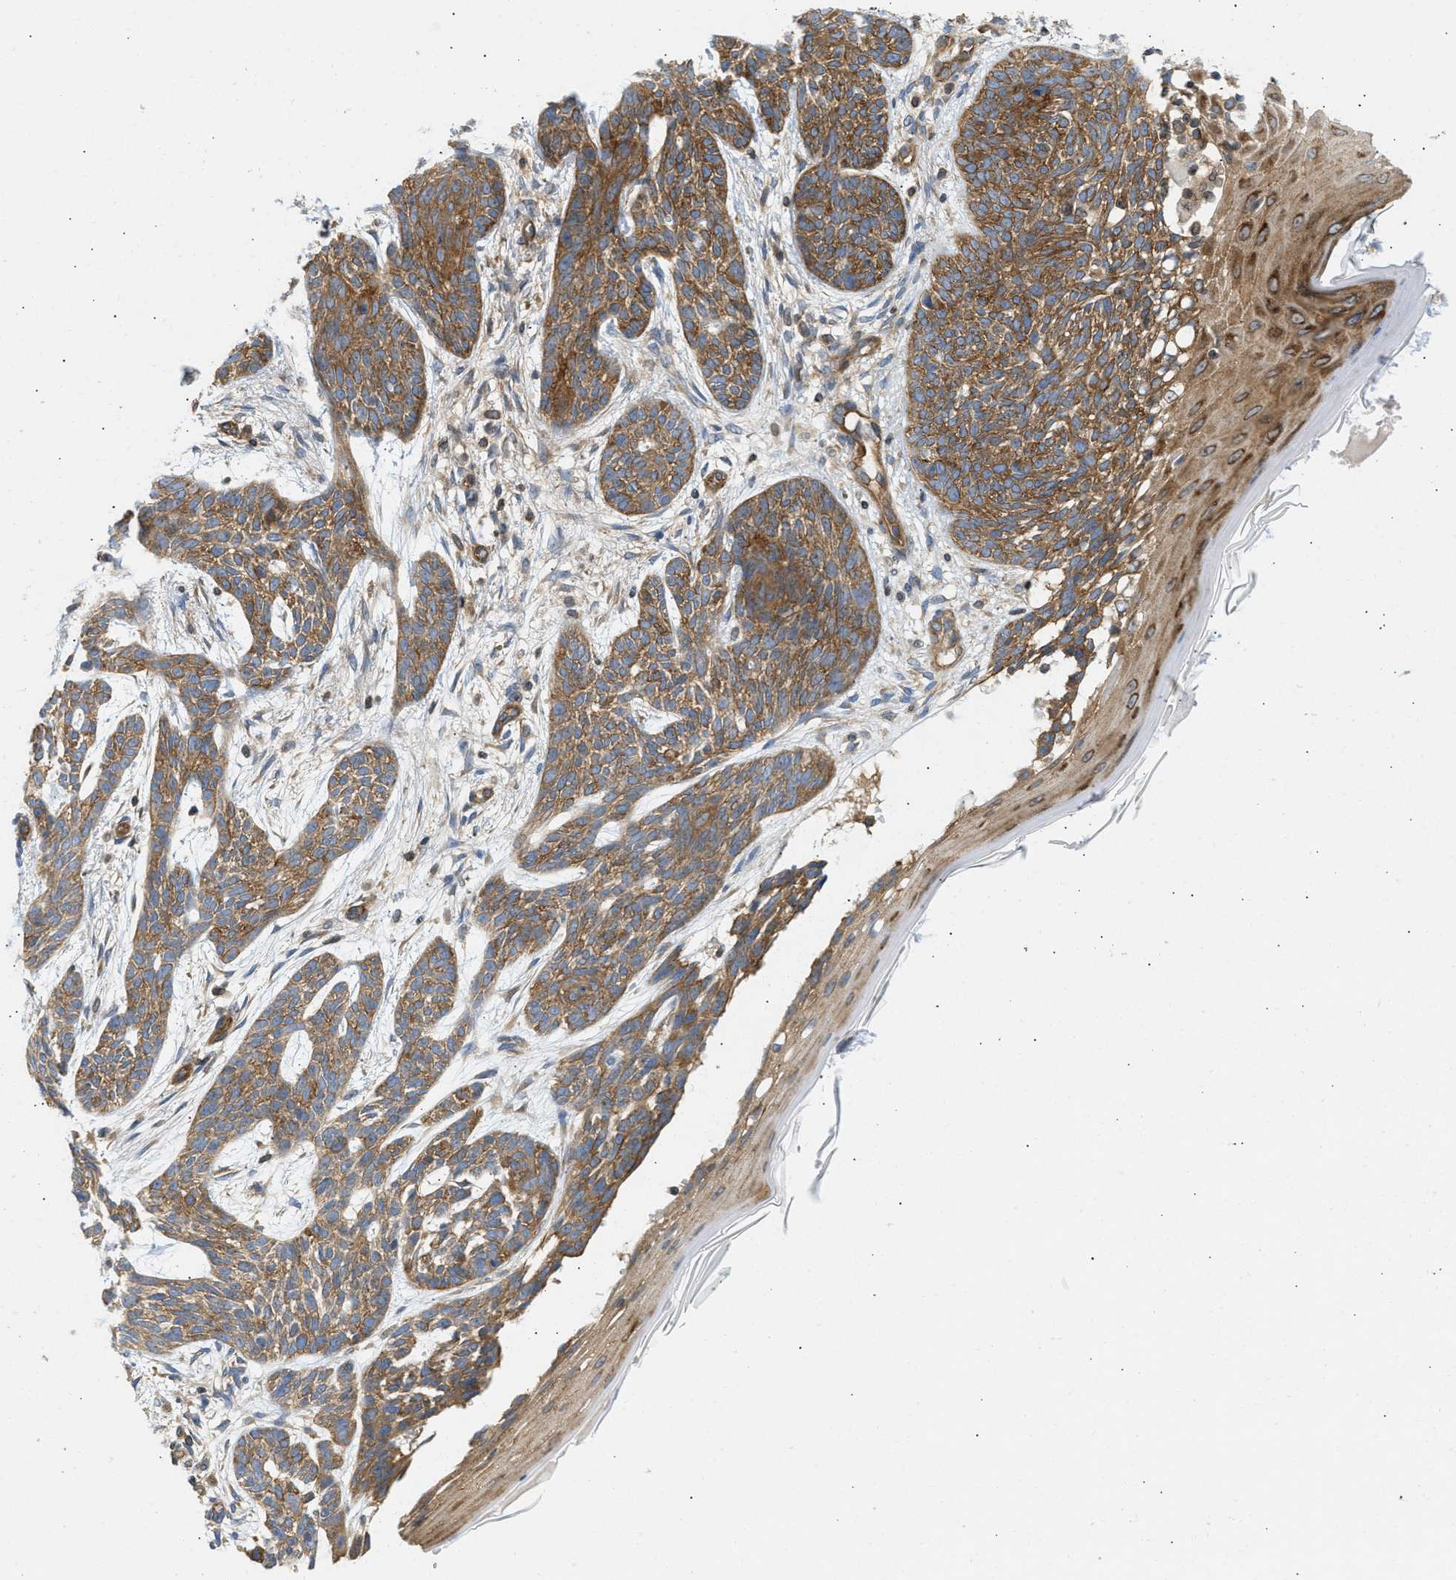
{"staining": {"intensity": "moderate", "quantity": ">75%", "location": "cytoplasmic/membranous"}, "tissue": "skin cancer", "cell_type": "Tumor cells", "image_type": "cancer", "snomed": [{"axis": "morphology", "description": "Basal cell carcinoma"}, {"axis": "topography", "description": "Skin"}], "caption": "Protein staining exhibits moderate cytoplasmic/membranous positivity in approximately >75% of tumor cells in skin cancer.", "gene": "STRN", "patient": {"sex": "female", "age": 59}}